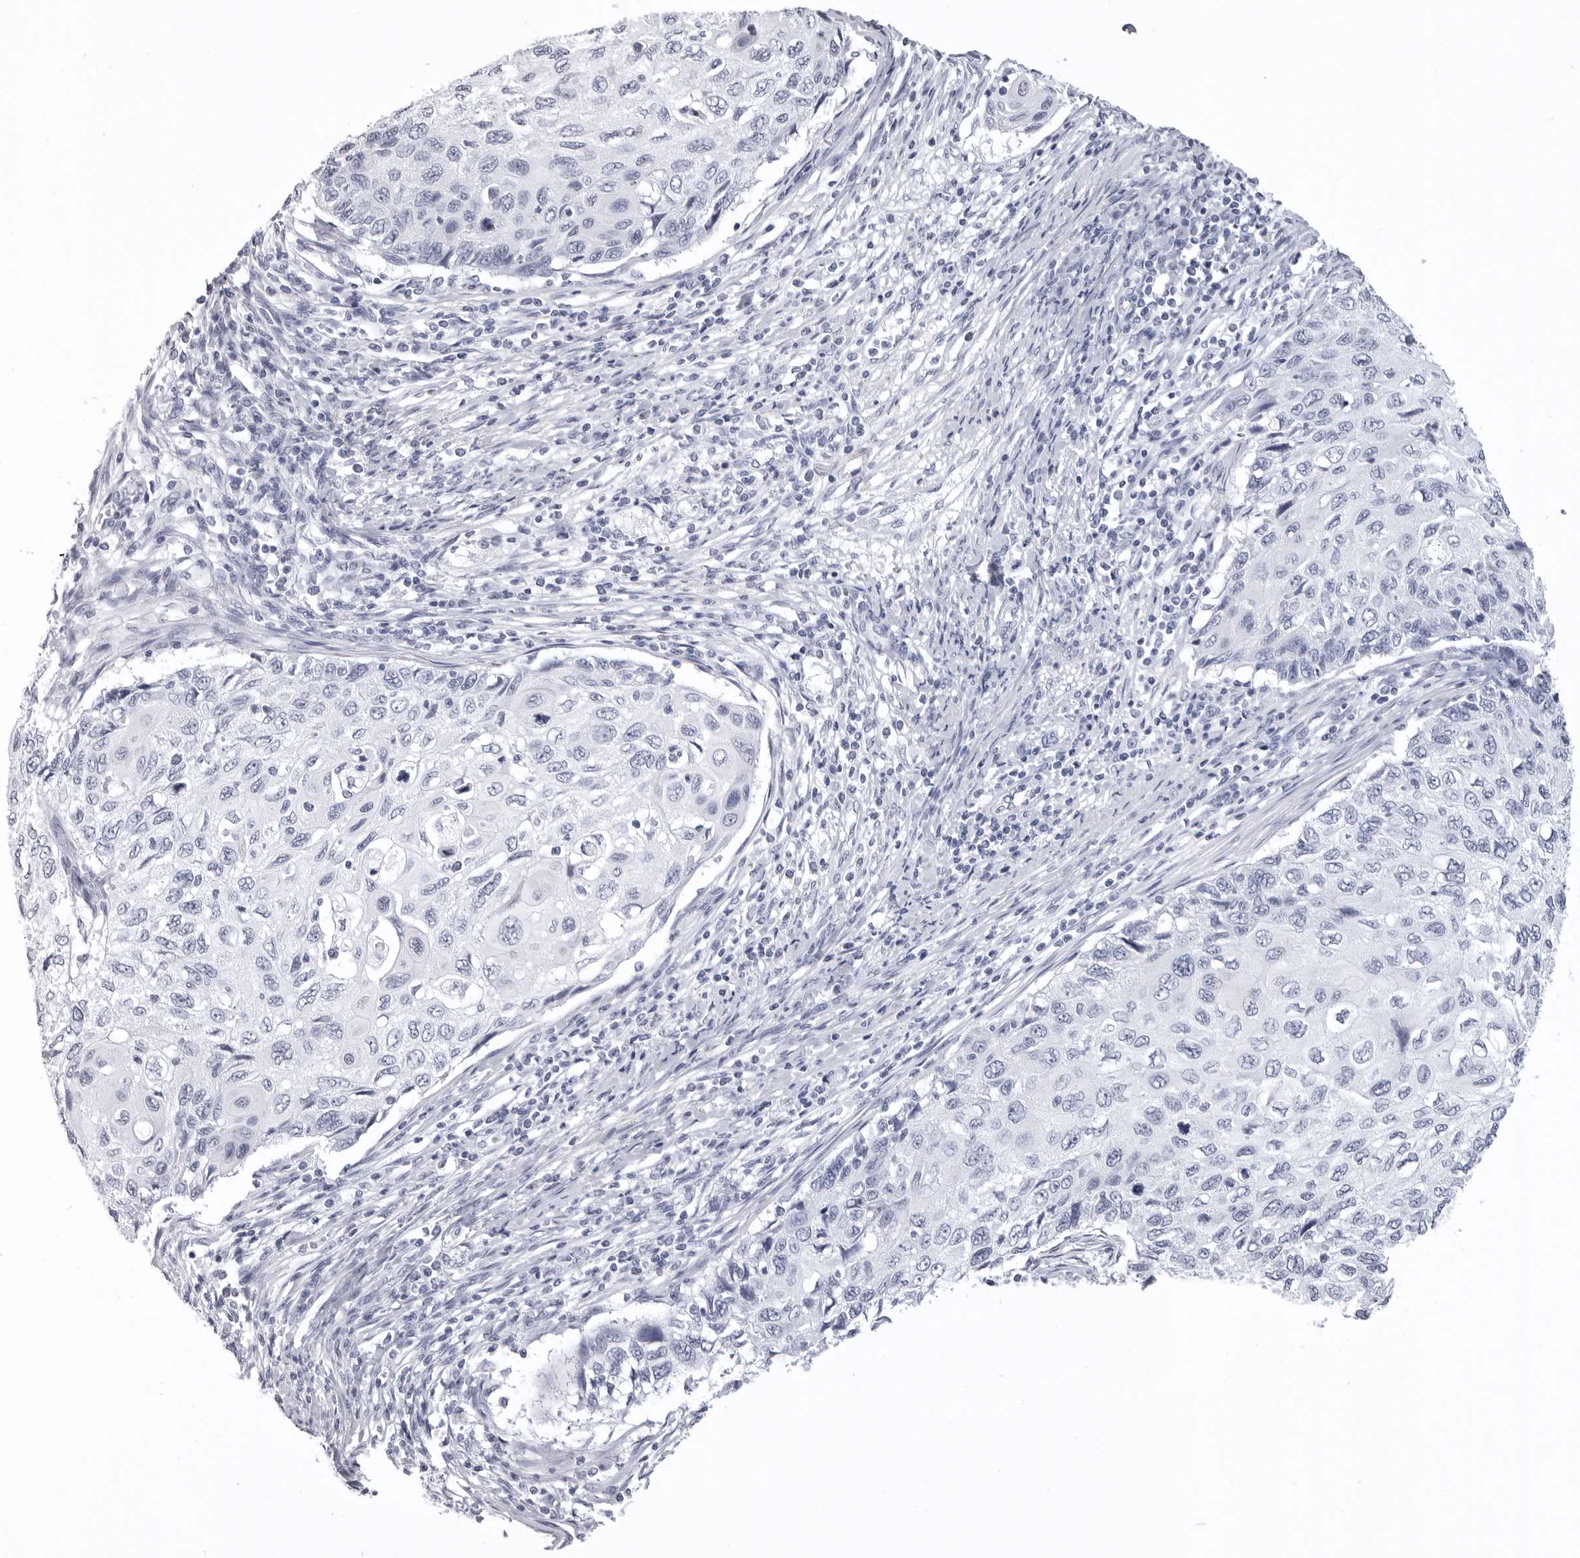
{"staining": {"intensity": "negative", "quantity": "none", "location": "none"}, "tissue": "cervical cancer", "cell_type": "Tumor cells", "image_type": "cancer", "snomed": [{"axis": "morphology", "description": "Squamous cell carcinoma, NOS"}, {"axis": "topography", "description": "Cervix"}], "caption": "The photomicrograph exhibits no significant expression in tumor cells of cervical squamous cell carcinoma. (Brightfield microscopy of DAB IHC at high magnification).", "gene": "LGALS4", "patient": {"sex": "female", "age": 70}}